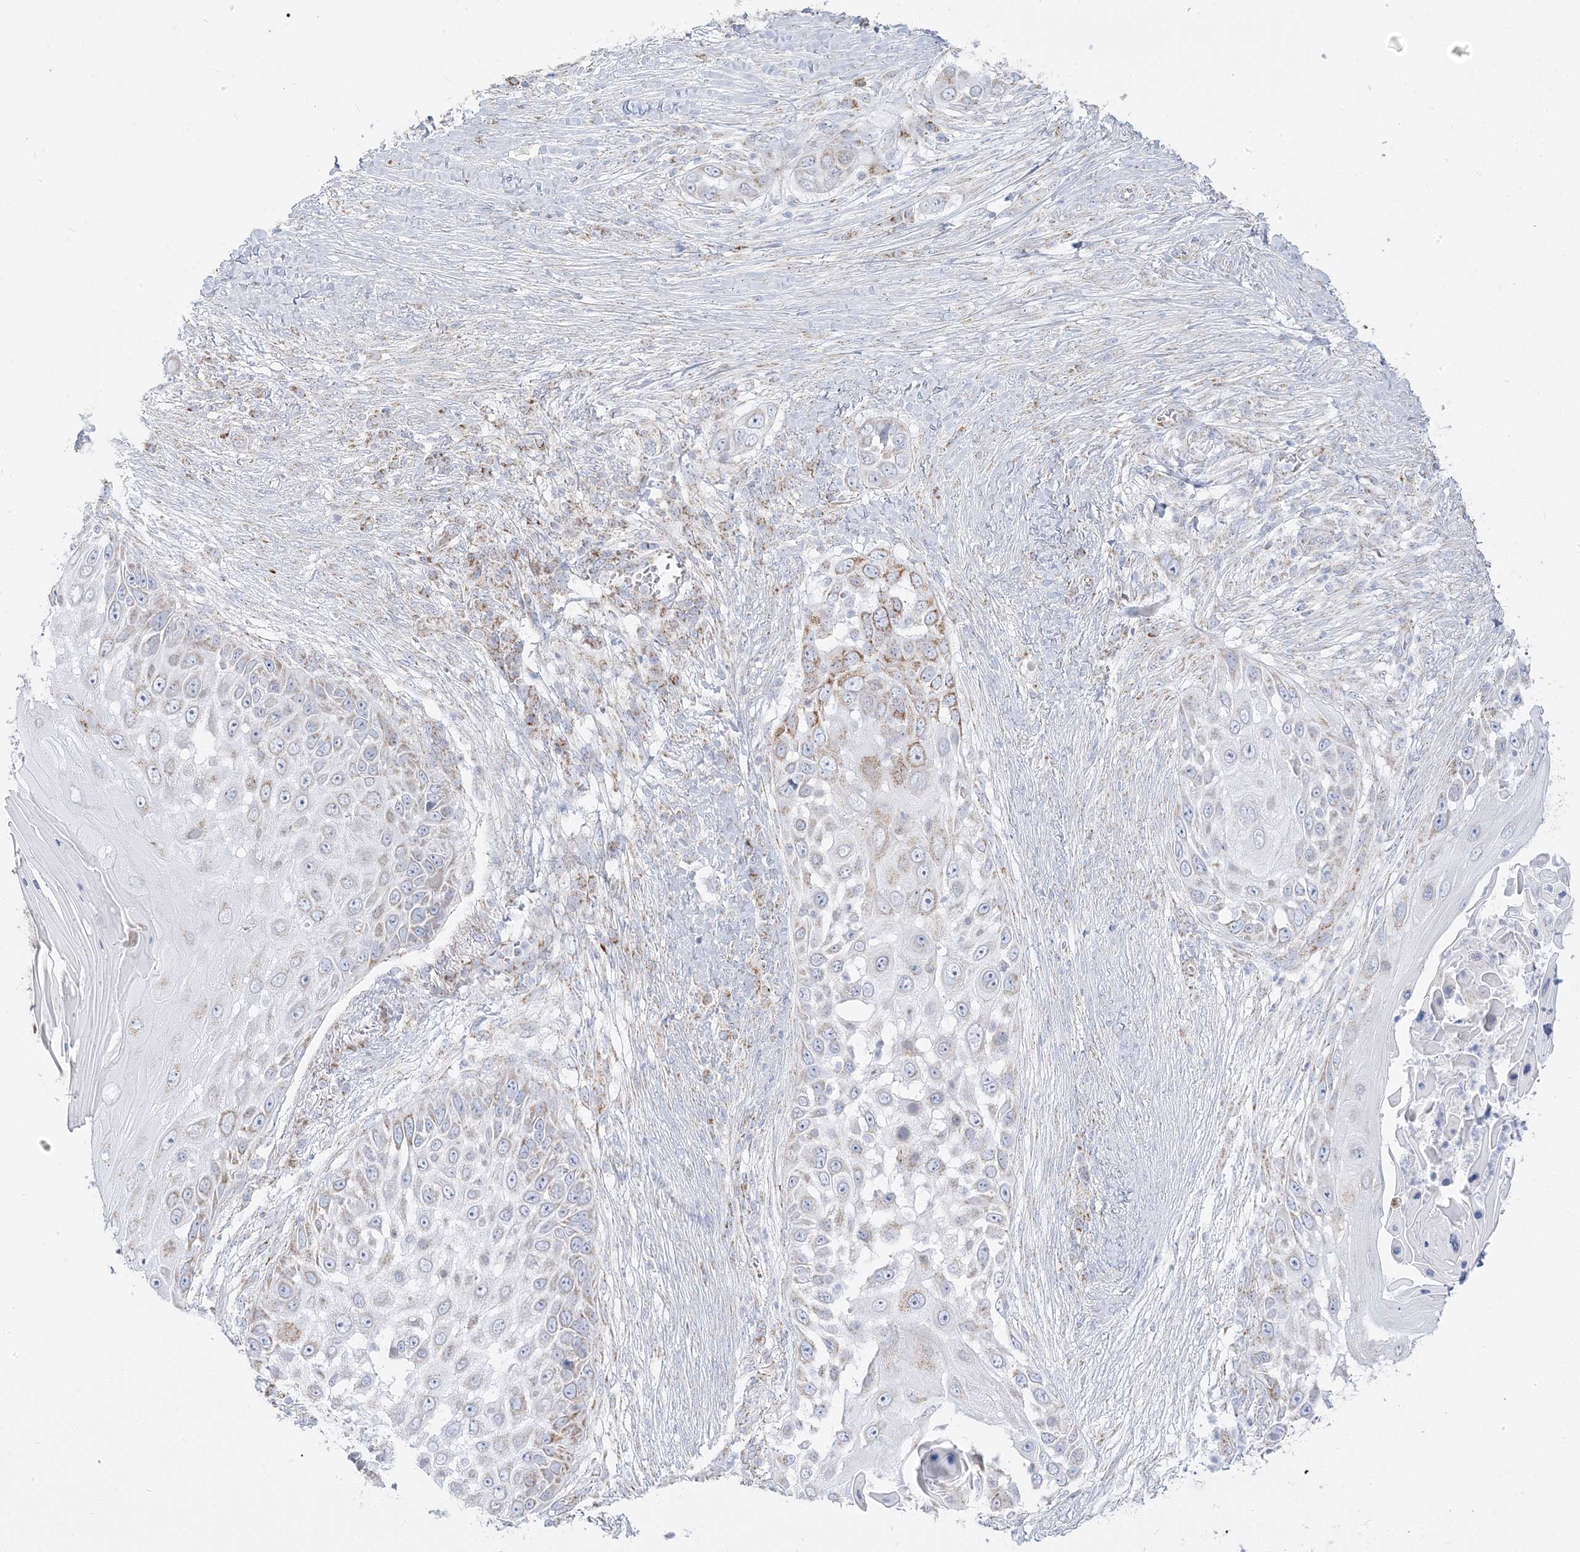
{"staining": {"intensity": "moderate", "quantity": "25%-75%", "location": "cytoplasmic/membranous"}, "tissue": "skin cancer", "cell_type": "Tumor cells", "image_type": "cancer", "snomed": [{"axis": "morphology", "description": "Squamous cell carcinoma, NOS"}, {"axis": "topography", "description": "Skin"}], "caption": "Immunohistochemical staining of human squamous cell carcinoma (skin) displays medium levels of moderate cytoplasmic/membranous protein positivity in approximately 25%-75% of tumor cells. (brown staining indicates protein expression, while blue staining denotes nuclei).", "gene": "PCCB", "patient": {"sex": "female", "age": 44}}